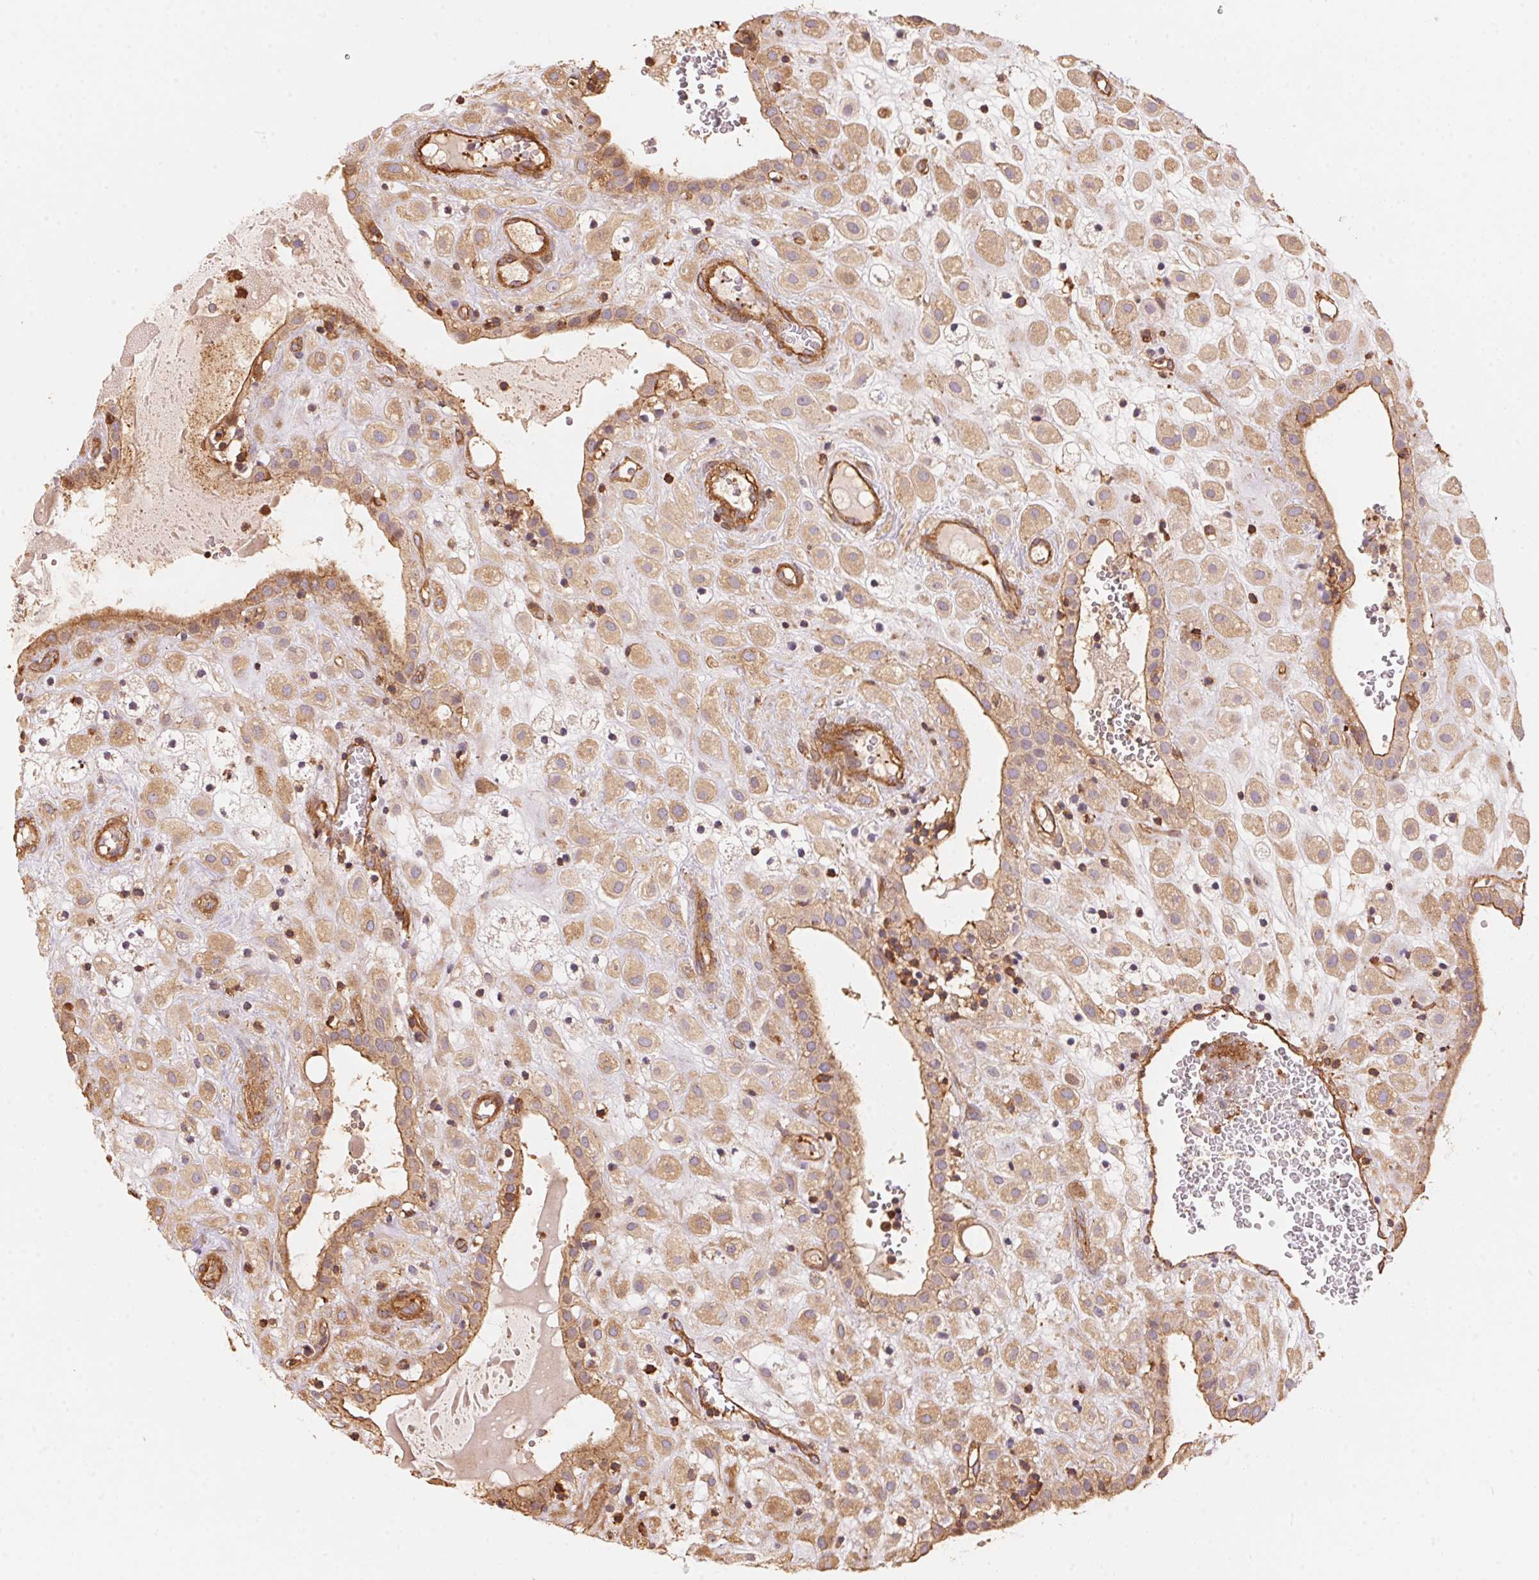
{"staining": {"intensity": "weak", "quantity": ">75%", "location": "cytoplasmic/membranous"}, "tissue": "placenta", "cell_type": "Decidual cells", "image_type": "normal", "snomed": [{"axis": "morphology", "description": "Normal tissue, NOS"}, {"axis": "topography", "description": "Placenta"}], "caption": "A histopathology image showing weak cytoplasmic/membranous staining in about >75% of decidual cells in unremarkable placenta, as visualized by brown immunohistochemical staining.", "gene": "FRAS1", "patient": {"sex": "female", "age": 24}}